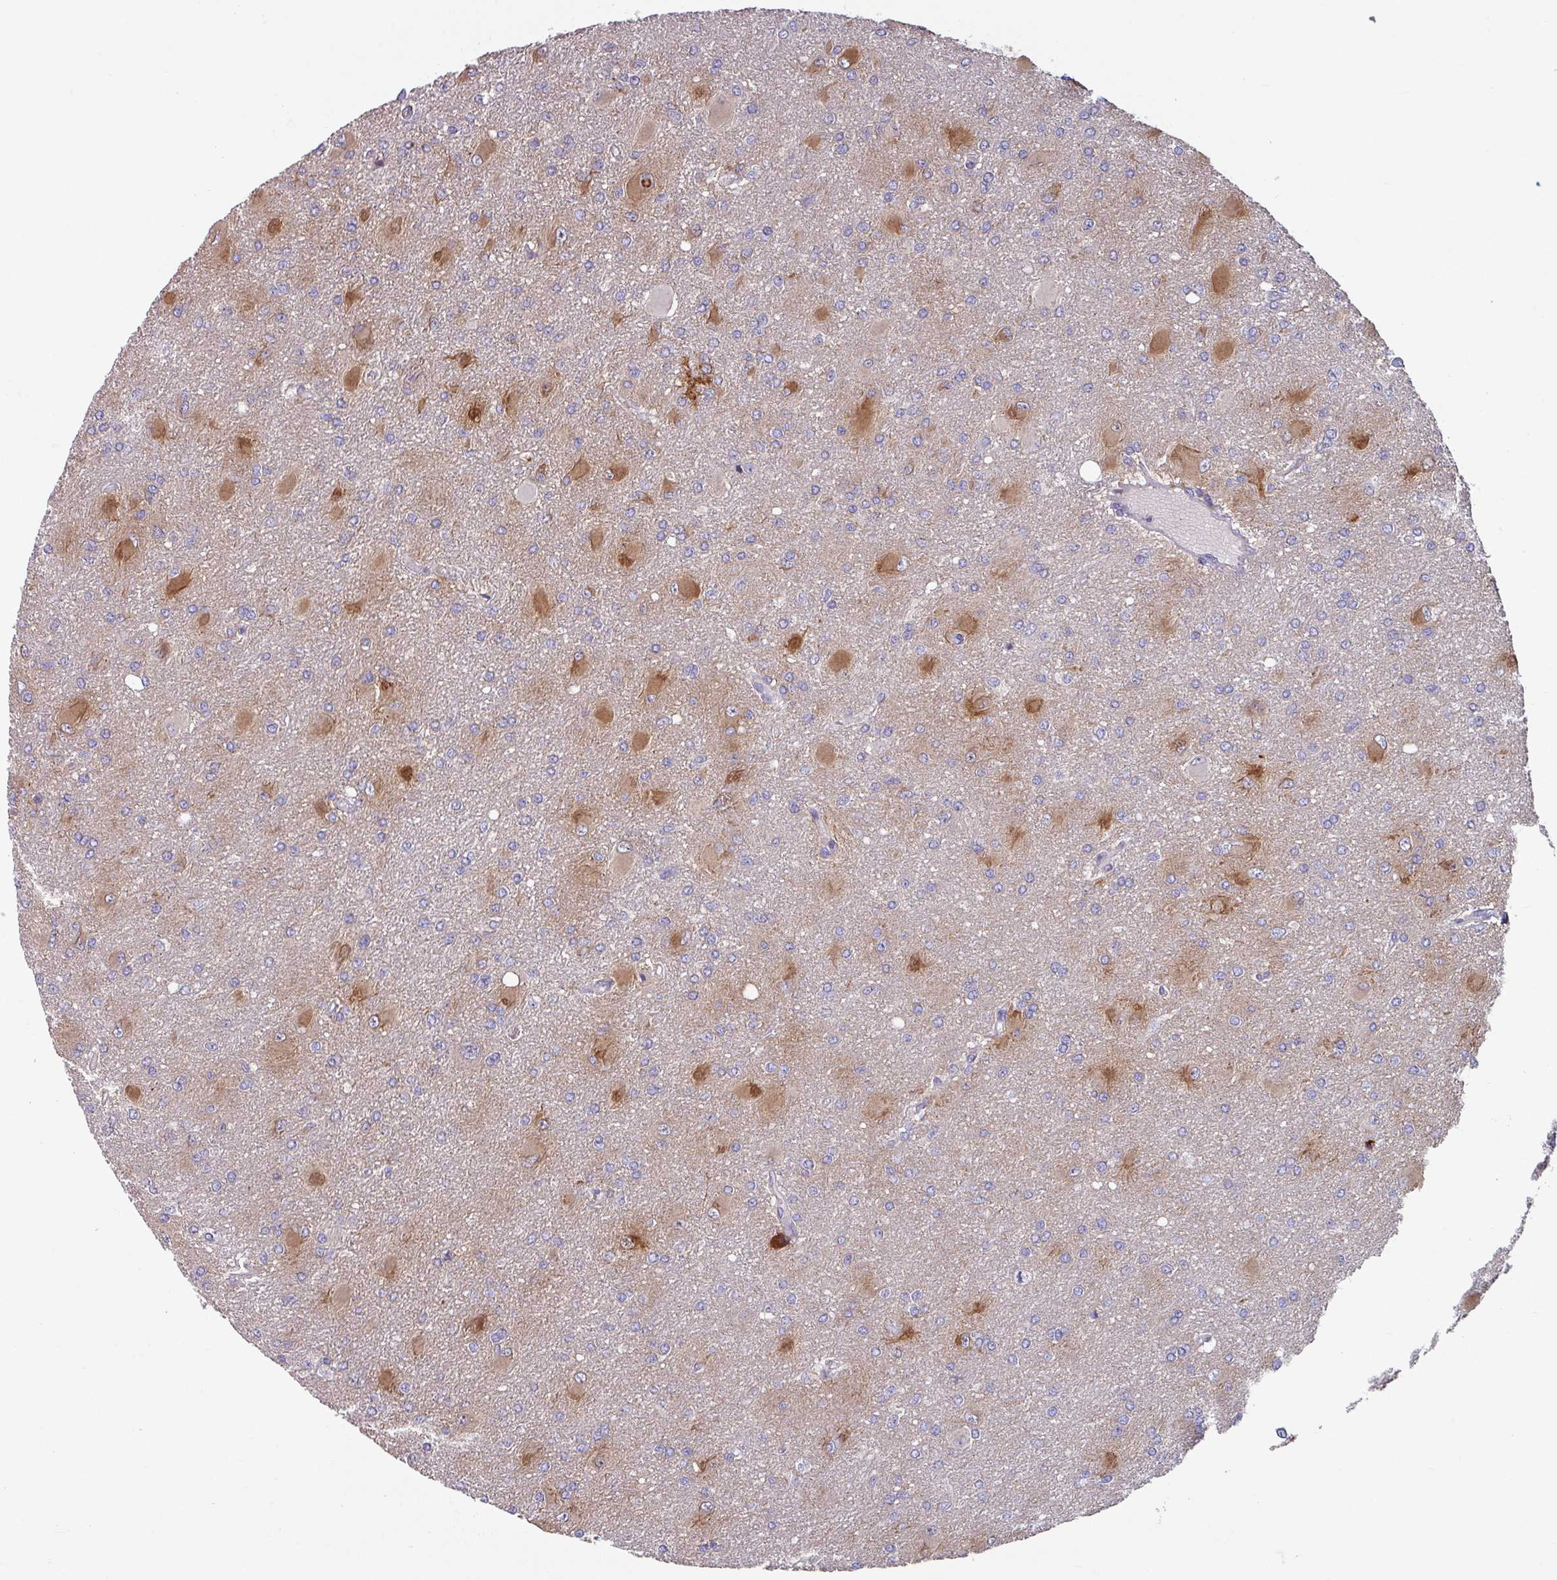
{"staining": {"intensity": "negative", "quantity": "none", "location": "none"}, "tissue": "glioma", "cell_type": "Tumor cells", "image_type": "cancer", "snomed": [{"axis": "morphology", "description": "Glioma, malignant, High grade"}, {"axis": "topography", "description": "Brain"}], "caption": "Protein analysis of malignant glioma (high-grade) shows no significant positivity in tumor cells. (Stains: DAB (3,3'-diaminobenzidine) immunohistochemistry with hematoxylin counter stain, Microscopy: brightfield microscopy at high magnification).", "gene": "TMEM132A", "patient": {"sex": "male", "age": 67}}